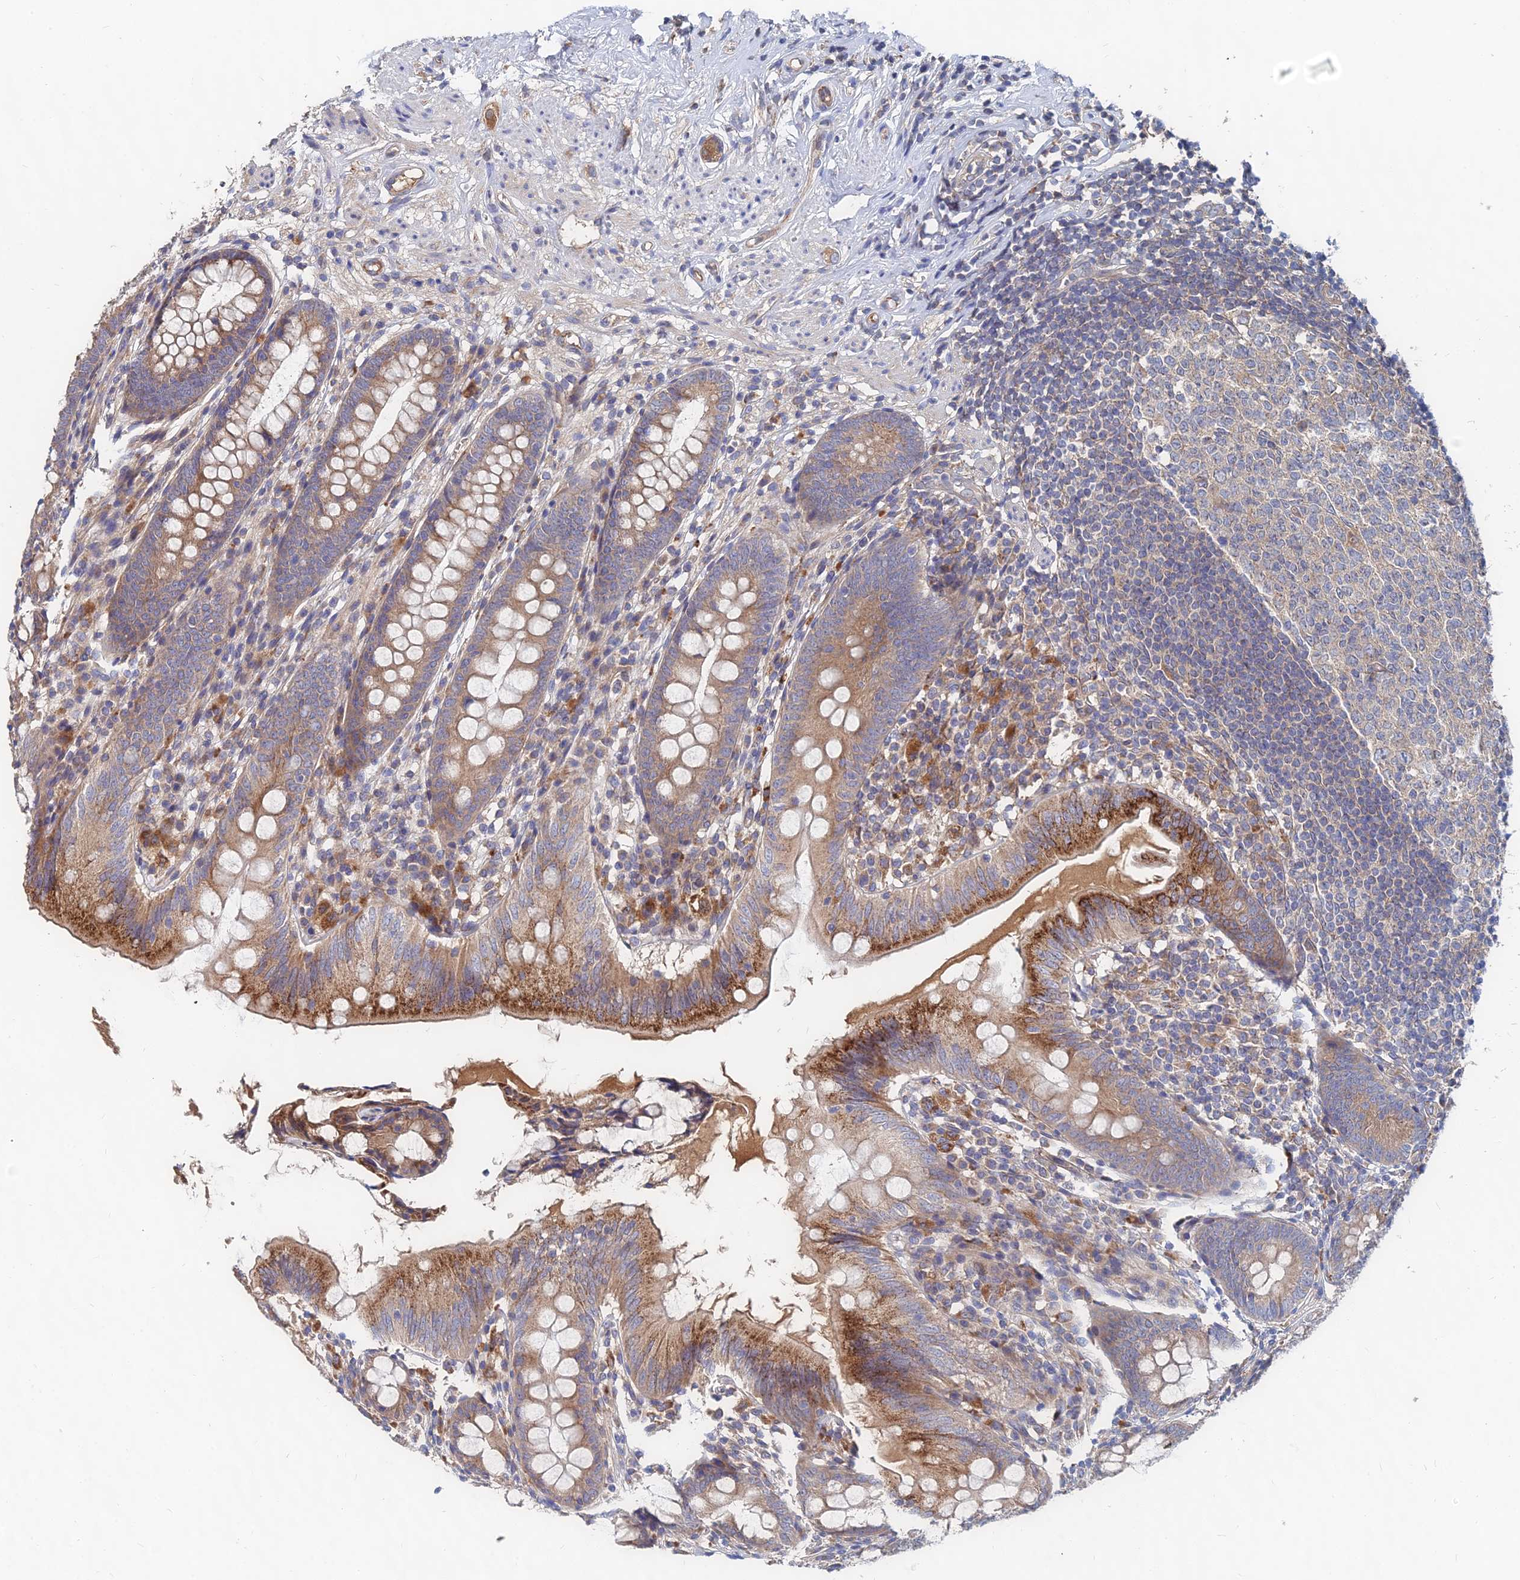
{"staining": {"intensity": "moderate", "quantity": ">75%", "location": "cytoplasmic/membranous"}, "tissue": "appendix", "cell_type": "Glandular cells", "image_type": "normal", "snomed": [{"axis": "morphology", "description": "Normal tissue, NOS"}, {"axis": "topography", "description": "Appendix"}], "caption": "The histopathology image demonstrates immunohistochemical staining of unremarkable appendix. There is moderate cytoplasmic/membranous positivity is identified in approximately >75% of glandular cells.", "gene": "CCZ1B", "patient": {"sex": "female", "age": 51}}